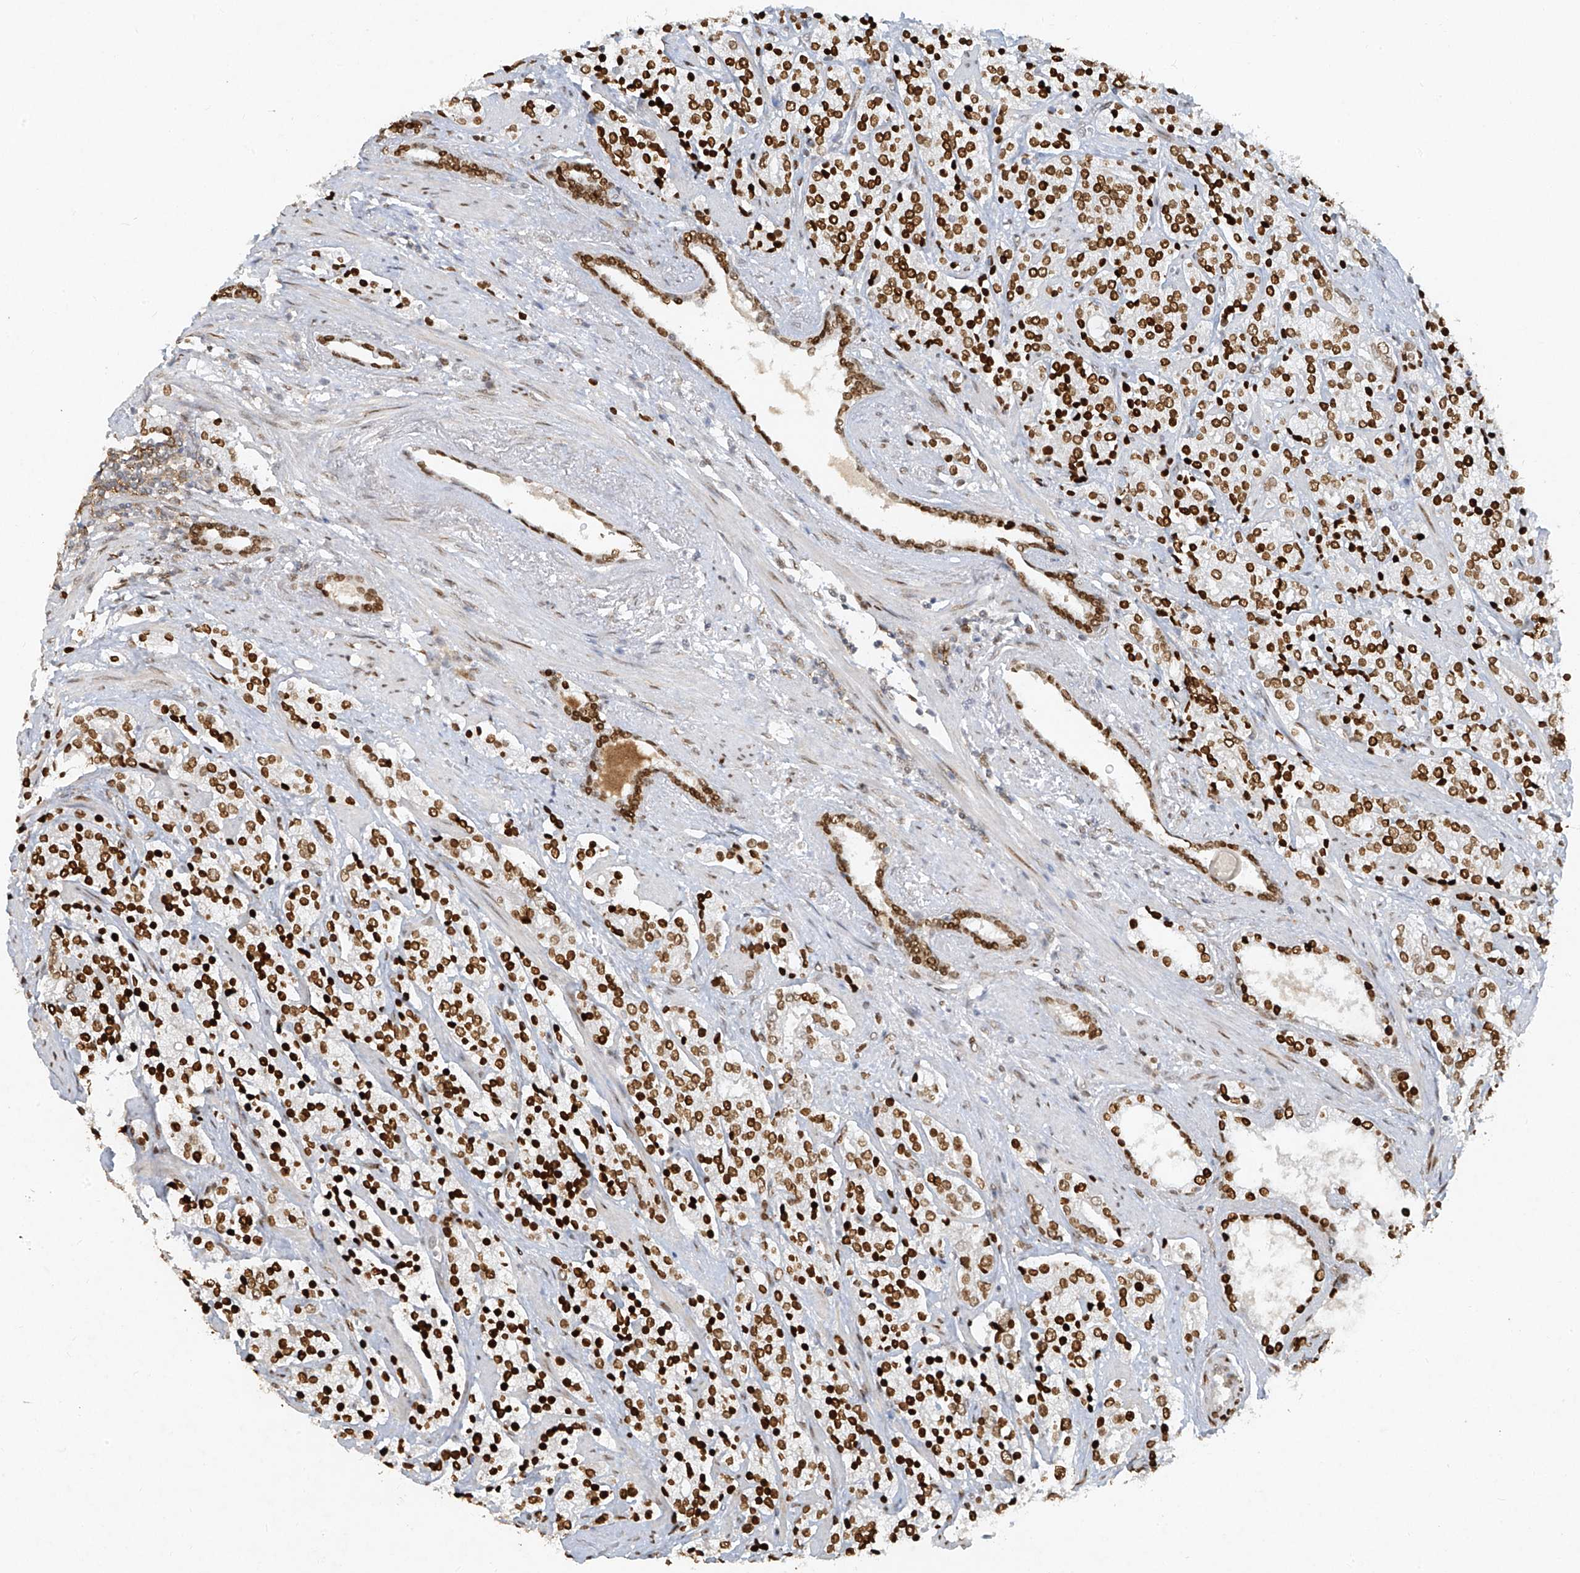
{"staining": {"intensity": "strong", "quantity": ">75%", "location": "nuclear"}, "tissue": "prostate cancer", "cell_type": "Tumor cells", "image_type": "cancer", "snomed": [{"axis": "morphology", "description": "Adenocarcinoma, High grade"}, {"axis": "topography", "description": "Prostate"}], "caption": "This photomicrograph shows immunohistochemistry staining of prostate cancer, with high strong nuclear staining in about >75% of tumor cells.", "gene": "ATRIP", "patient": {"sex": "male", "age": 71}}